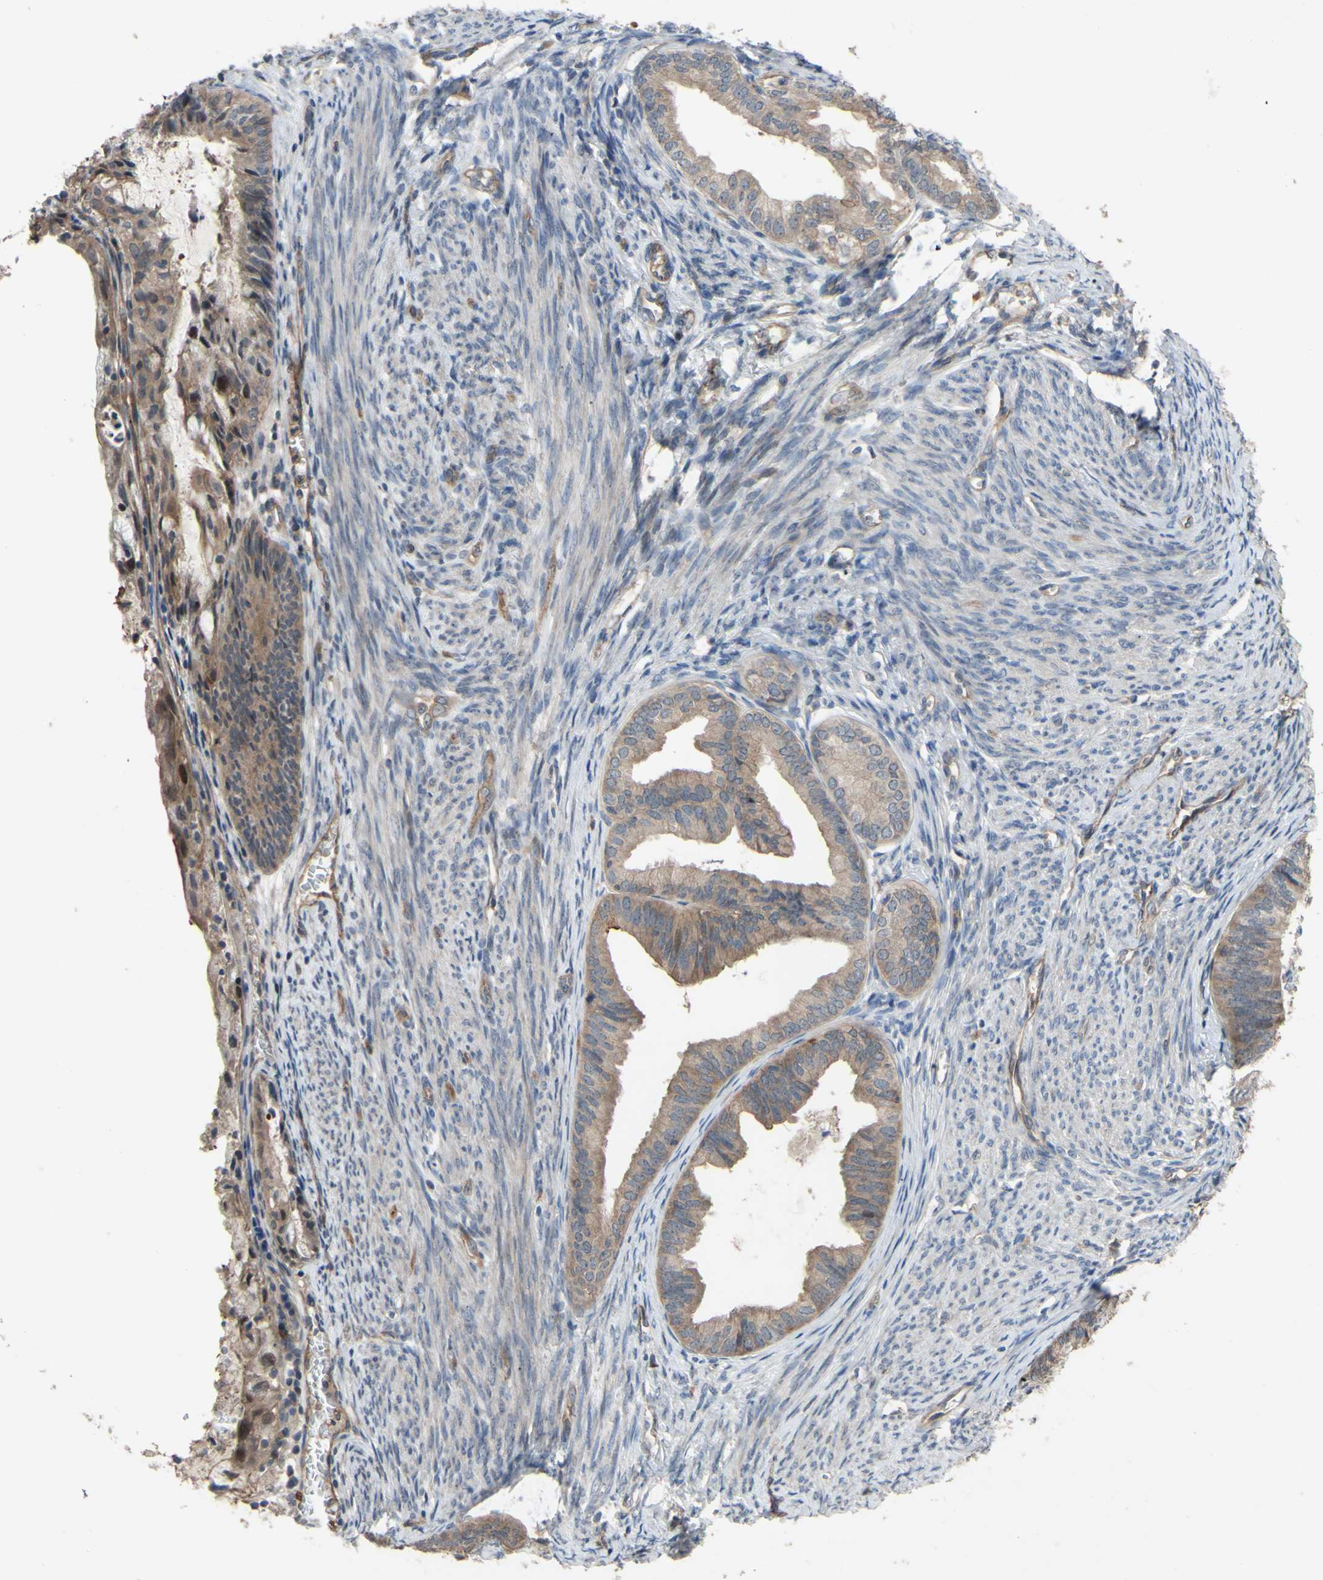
{"staining": {"intensity": "moderate", "quantity": ">75%", "location": "cytoplasmic/membranous"}, "tissue": "endometrial cancer", "cell_type": "Tumor cells", "image_type": "cancer", "snomed": [{"axis": "morphology", "description": "Adenocarcinoma, NOS"}, {"axis": "topography", "description": "Endometrium"}], "caption": "Endometrial adenocarcinoma stained for a protein reveals moderate cytoplasmic/membranous positivity in tumor cells. The protein is stained brown, and the nuclei are stained in blue (DAB IHC with brightfield microscopy, high magnification).", "gene": "SHROOM4", "patient": {"sex": "female", "age": 86}}